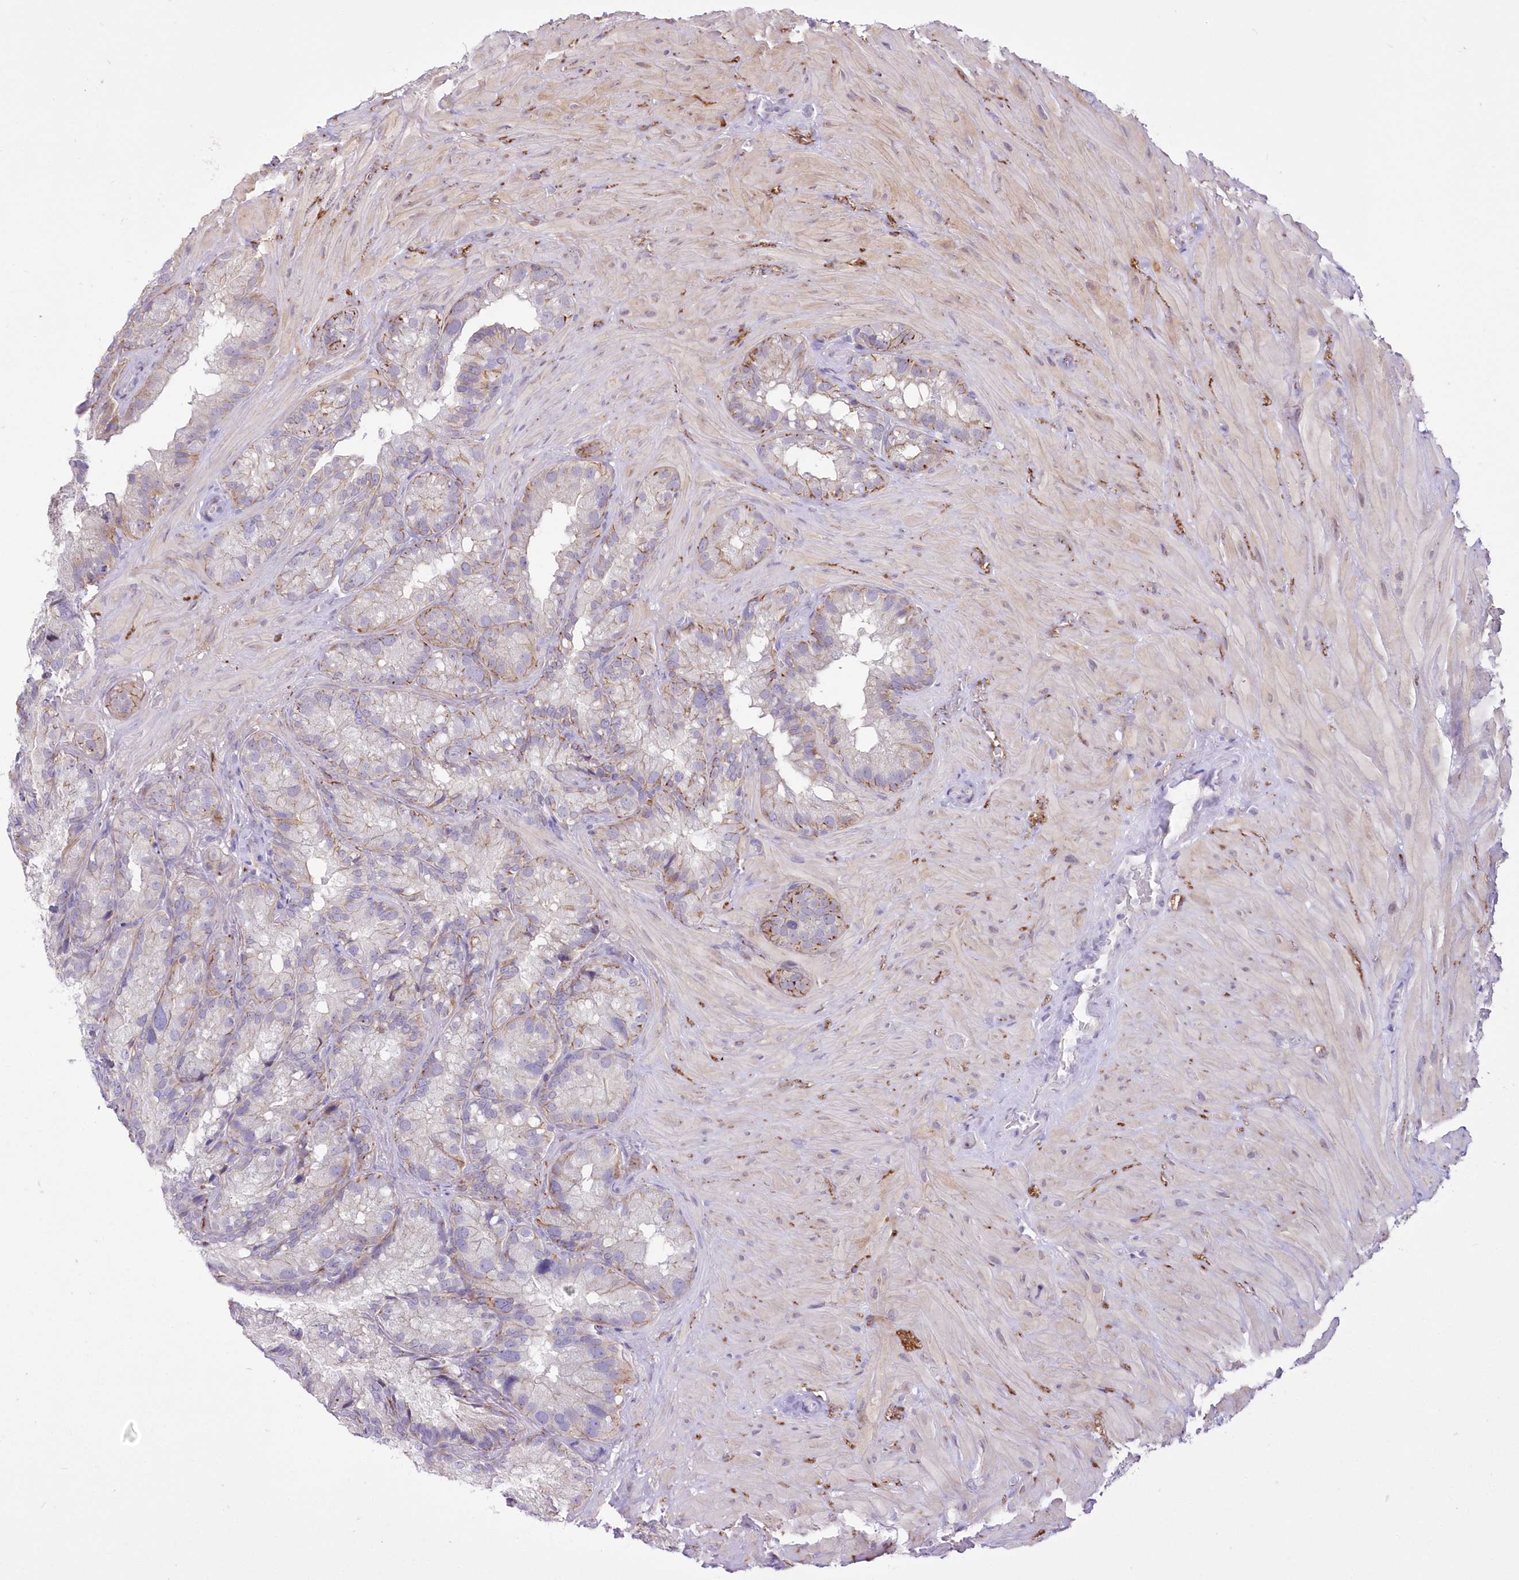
{"staining": {"intensity": "moderate", "quantity": "<25%", "location": "cytoplasmic/membranous"}, "tissue": "seminal vesicle", "cell_type": "Glandular cells", "image_type": "normal", "snomed": [{"axis": "morphology", "description": "Normal tissue, NOS"}, {"axis": "topography", "description": "Prostate"}, {"axis": "topography", "description": "Seminal veicle"}], "caption": "Immunohistochemical staining of benign human seminal vesicle shows moderate cytoplasmic/membranous protein staining in approximately <25% of glandular cells.", "gene": "FAM241B", "patient": {"sex": "male", "age": 68}}